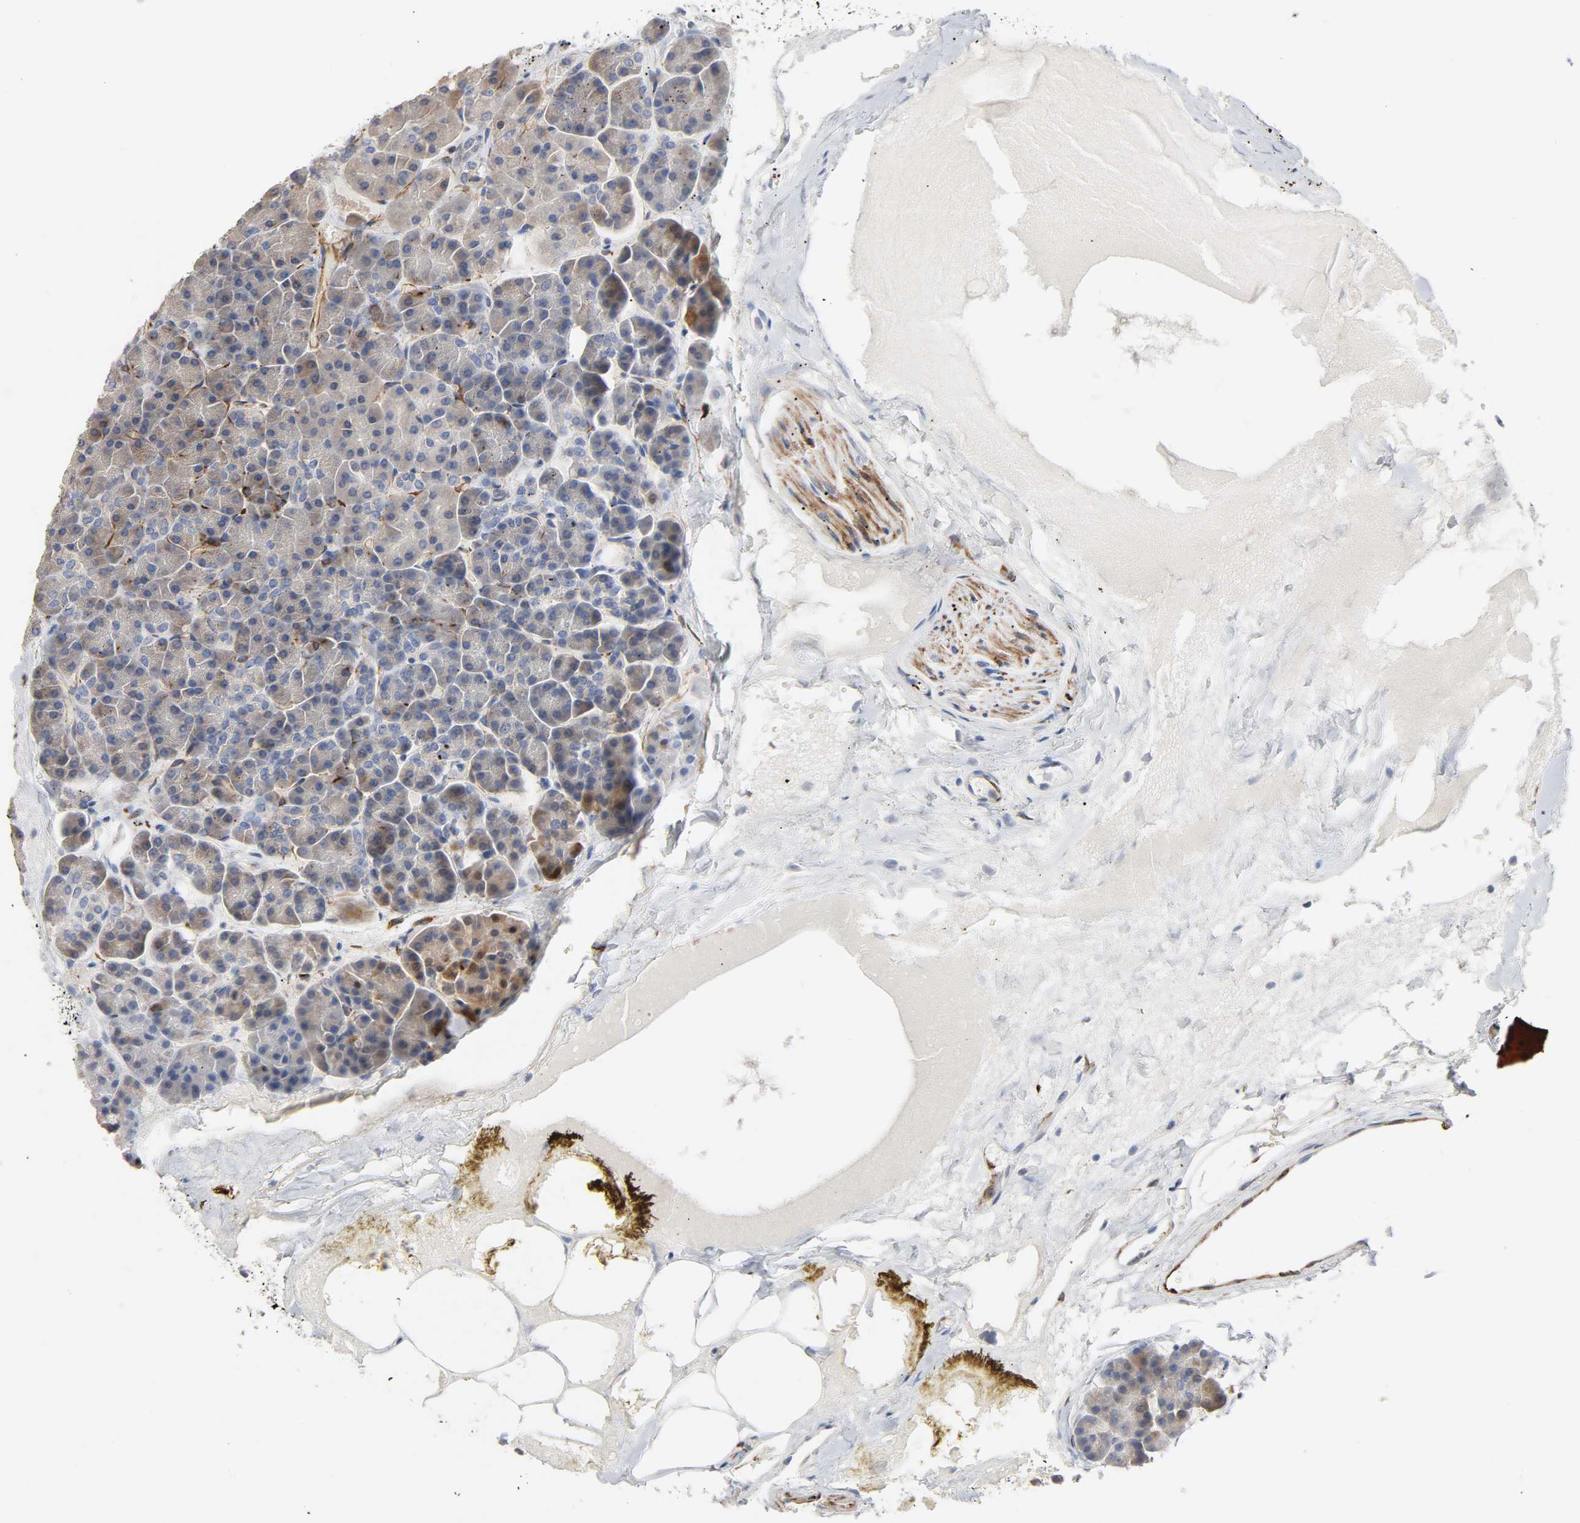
{"staining": {"intensity": "moderate", "quantity": "25%-75%", "location": "cytoplasmic/membranous"}, "tissue": "pancreas", "cell_type": "Exocrine glandular cells", "image_type": "normal", "snomed": [{"axis": "morphology", "description": "Normal tissue, NOS"}, {"axis": "topography", "description": "Pancreas"}], "caption": "Immunohistochemistry image of unremarkable pancreas stained for a protein (brown), which shows medium levels of moderate cytoplasmic/membranous expression in about 25%-75% of exocrine glandular cells.", "gene": "FAM118A", "patient": {"sex": "female", "age": 35}}